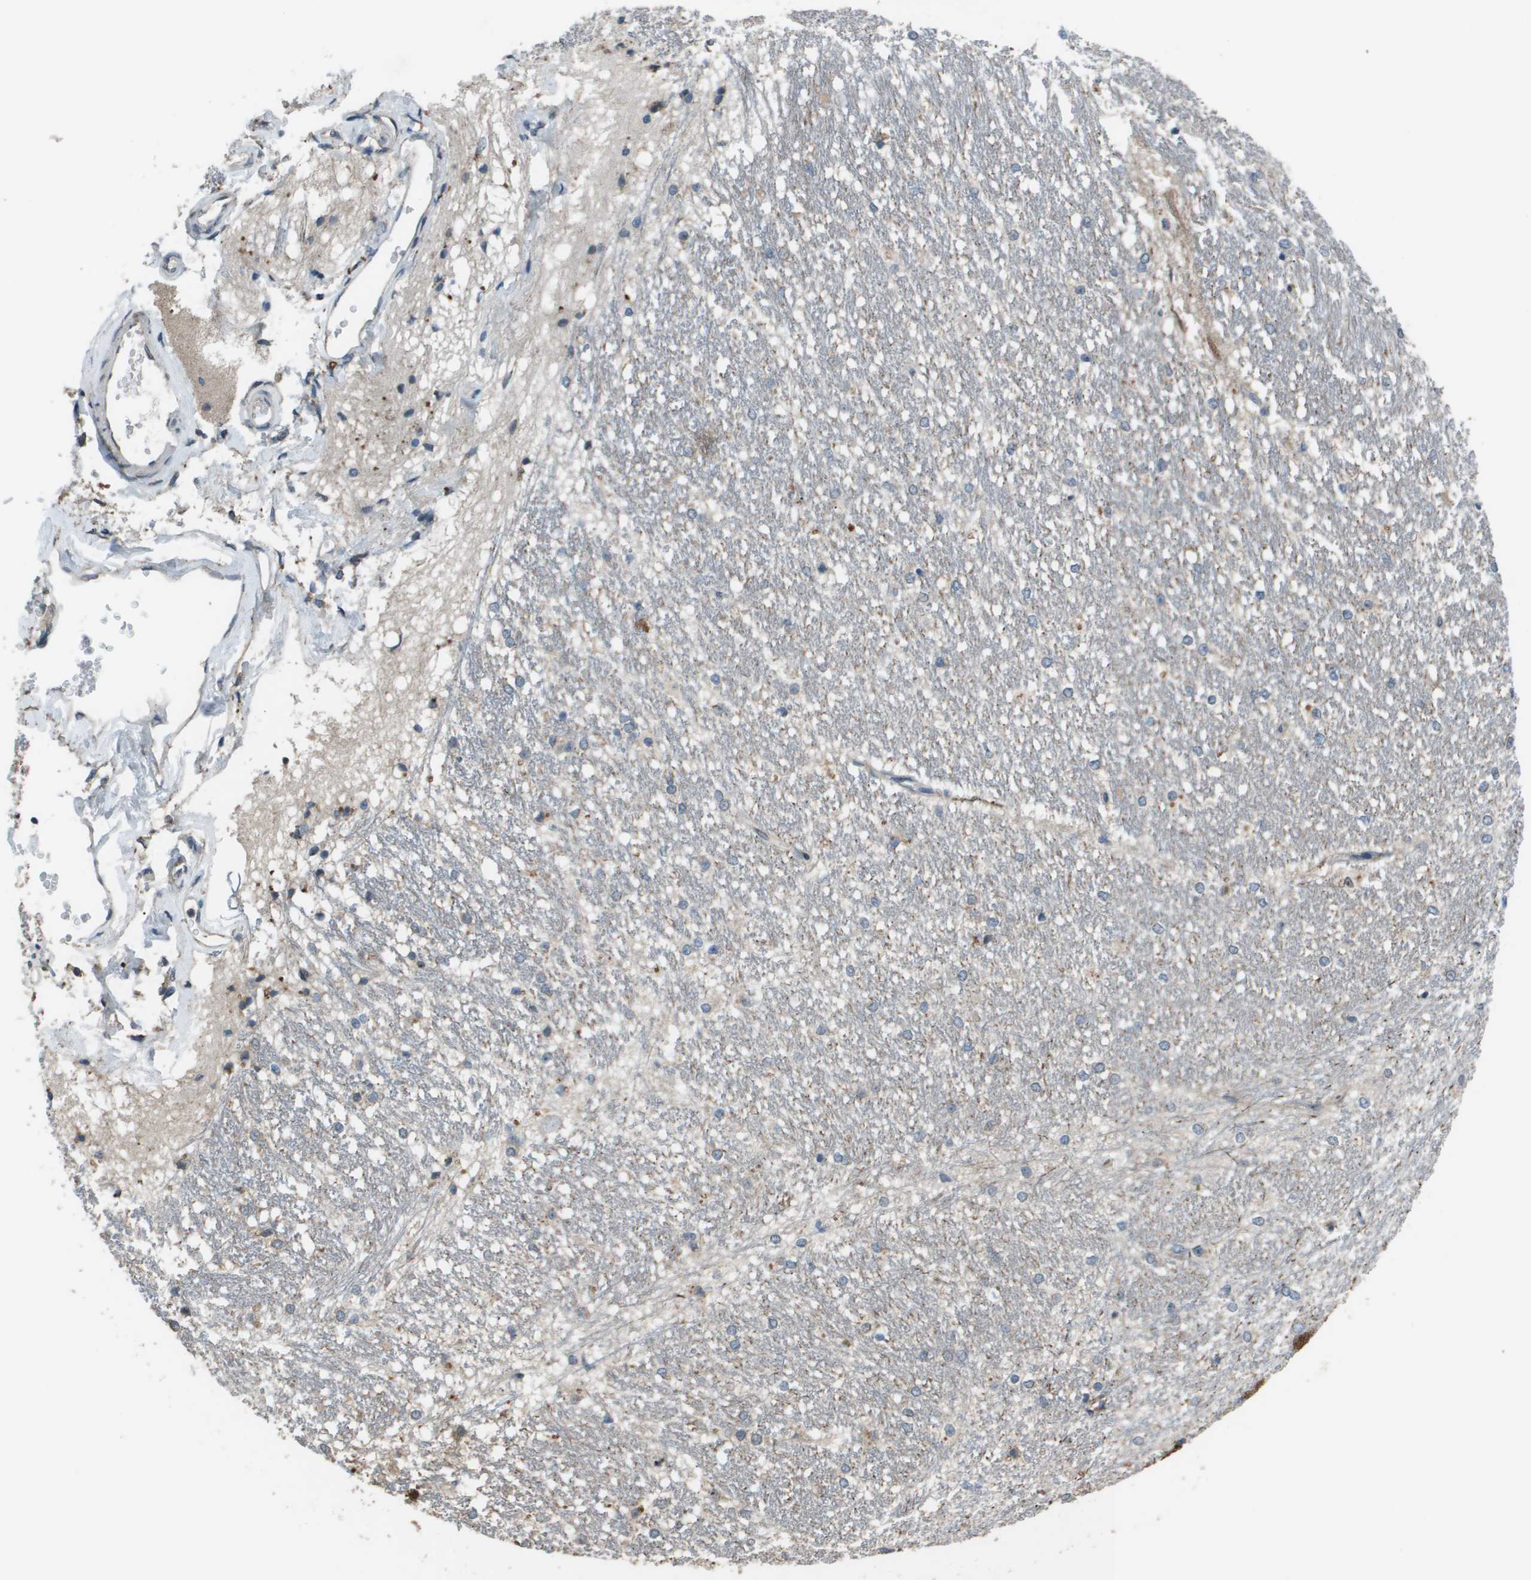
{"staining": {"intensity": "weak", "quantity": "<25%", "location": "cytoplasmic/membranous"}, "tissue": "hippocampus", "cell_type": "Glial cells", "image_type": "normal", "snomed": [{"axis": "morphology", "description": "Normal tissue, NOS"}, {"axis": "topography", "description": "Hippocampus"}], "caption": "Immunohistochemical staining of benign human hippocampus demonstrates no significant positivity in glial cells.", "gene": "GOSR2", "patient": {"sex": "female", "age": 19}}